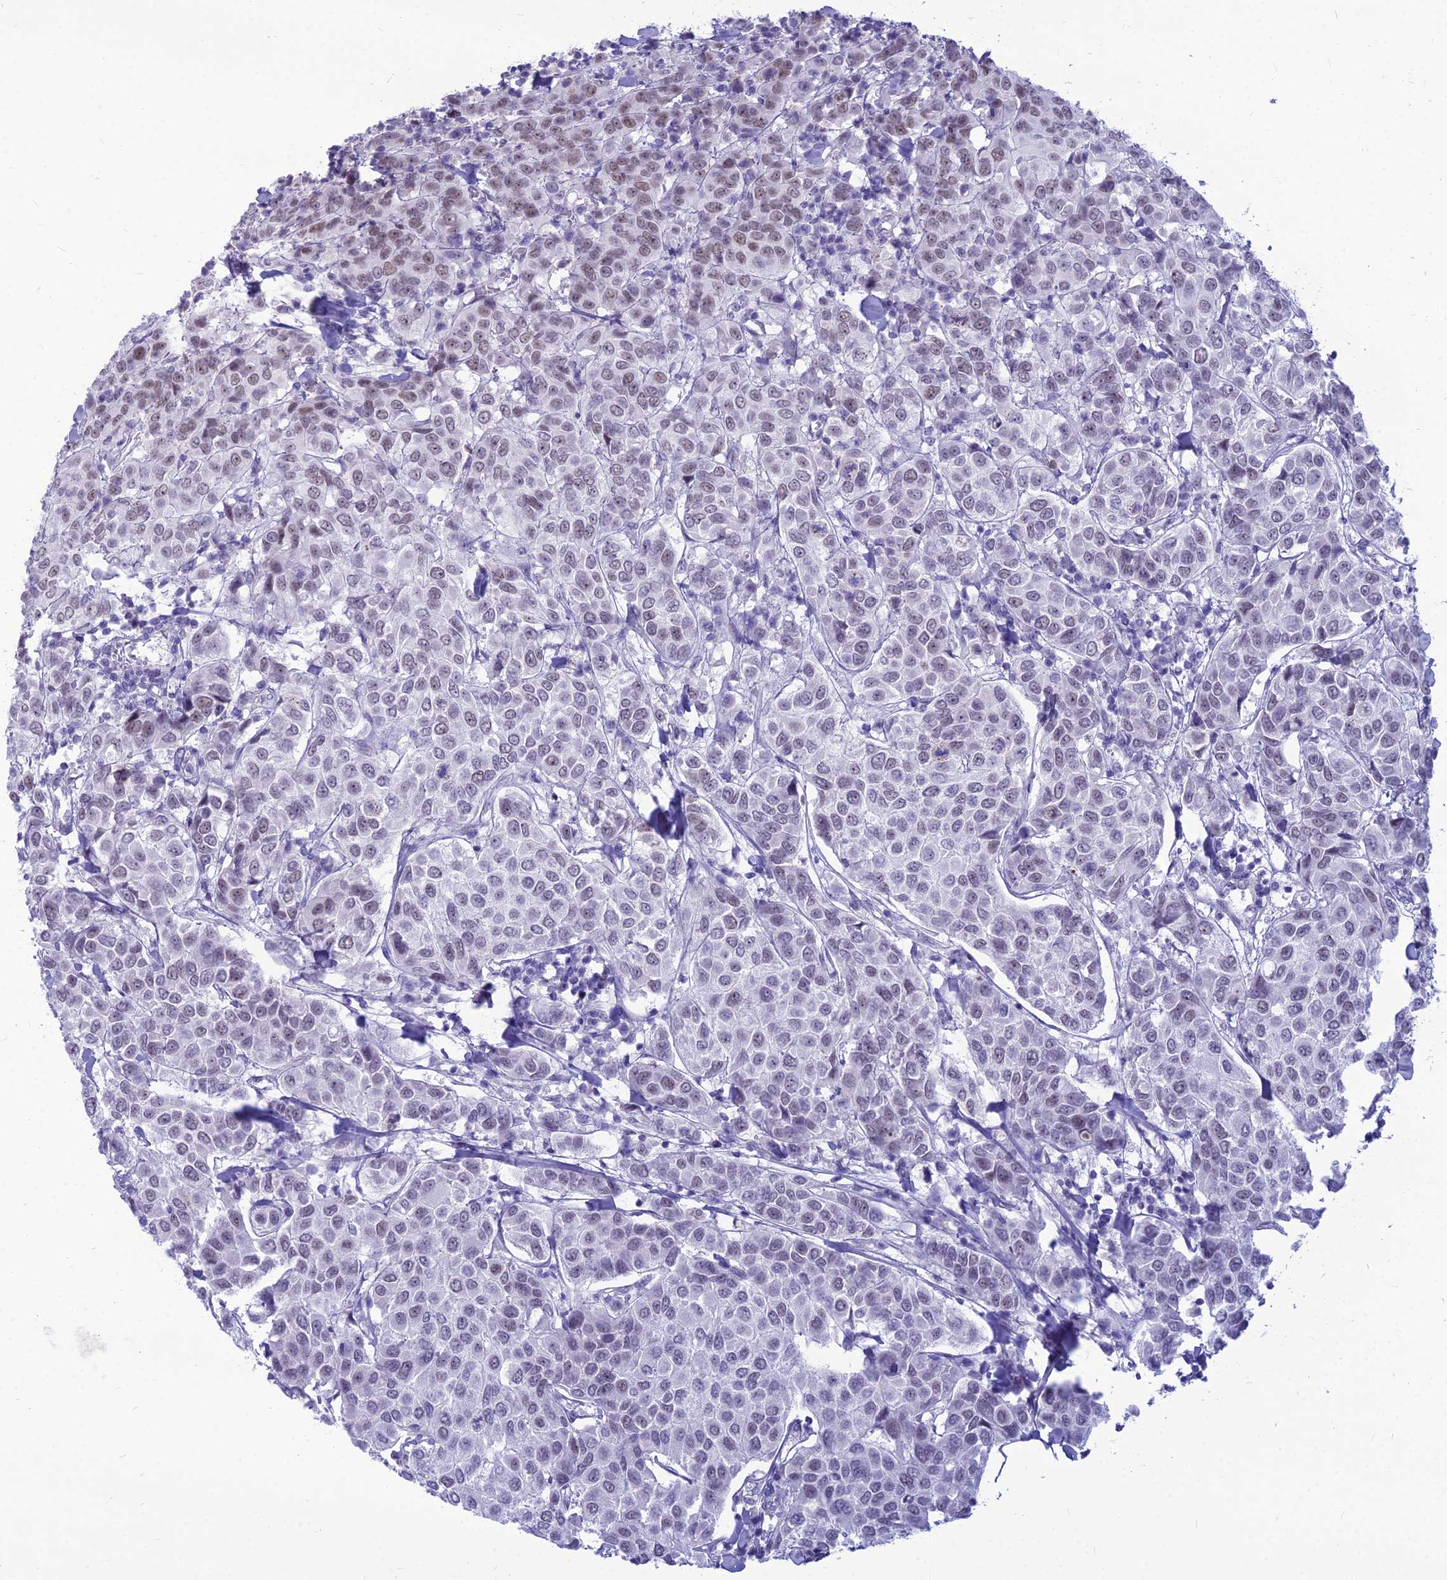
{"staining": {"intensity": "weak", "quantity": "<25%", "location": "nuclear"}, "tissue": "breast cancer", "cell_type": "Tumor cells", "image_type": "cancer", "snomed": [{"axis": "morphology", "description": "Duct carcinoma"}, {"axis": "topography", "description": "Breast"}], "caption": "DAB (3,3'-diaminobenzidine) immunohistochemical staining of intraductal carcinoma (breast) reveals no significant staining in tumor cells.", "gene": "DHX40", "patient": {"sex": "female", "age": 55}}